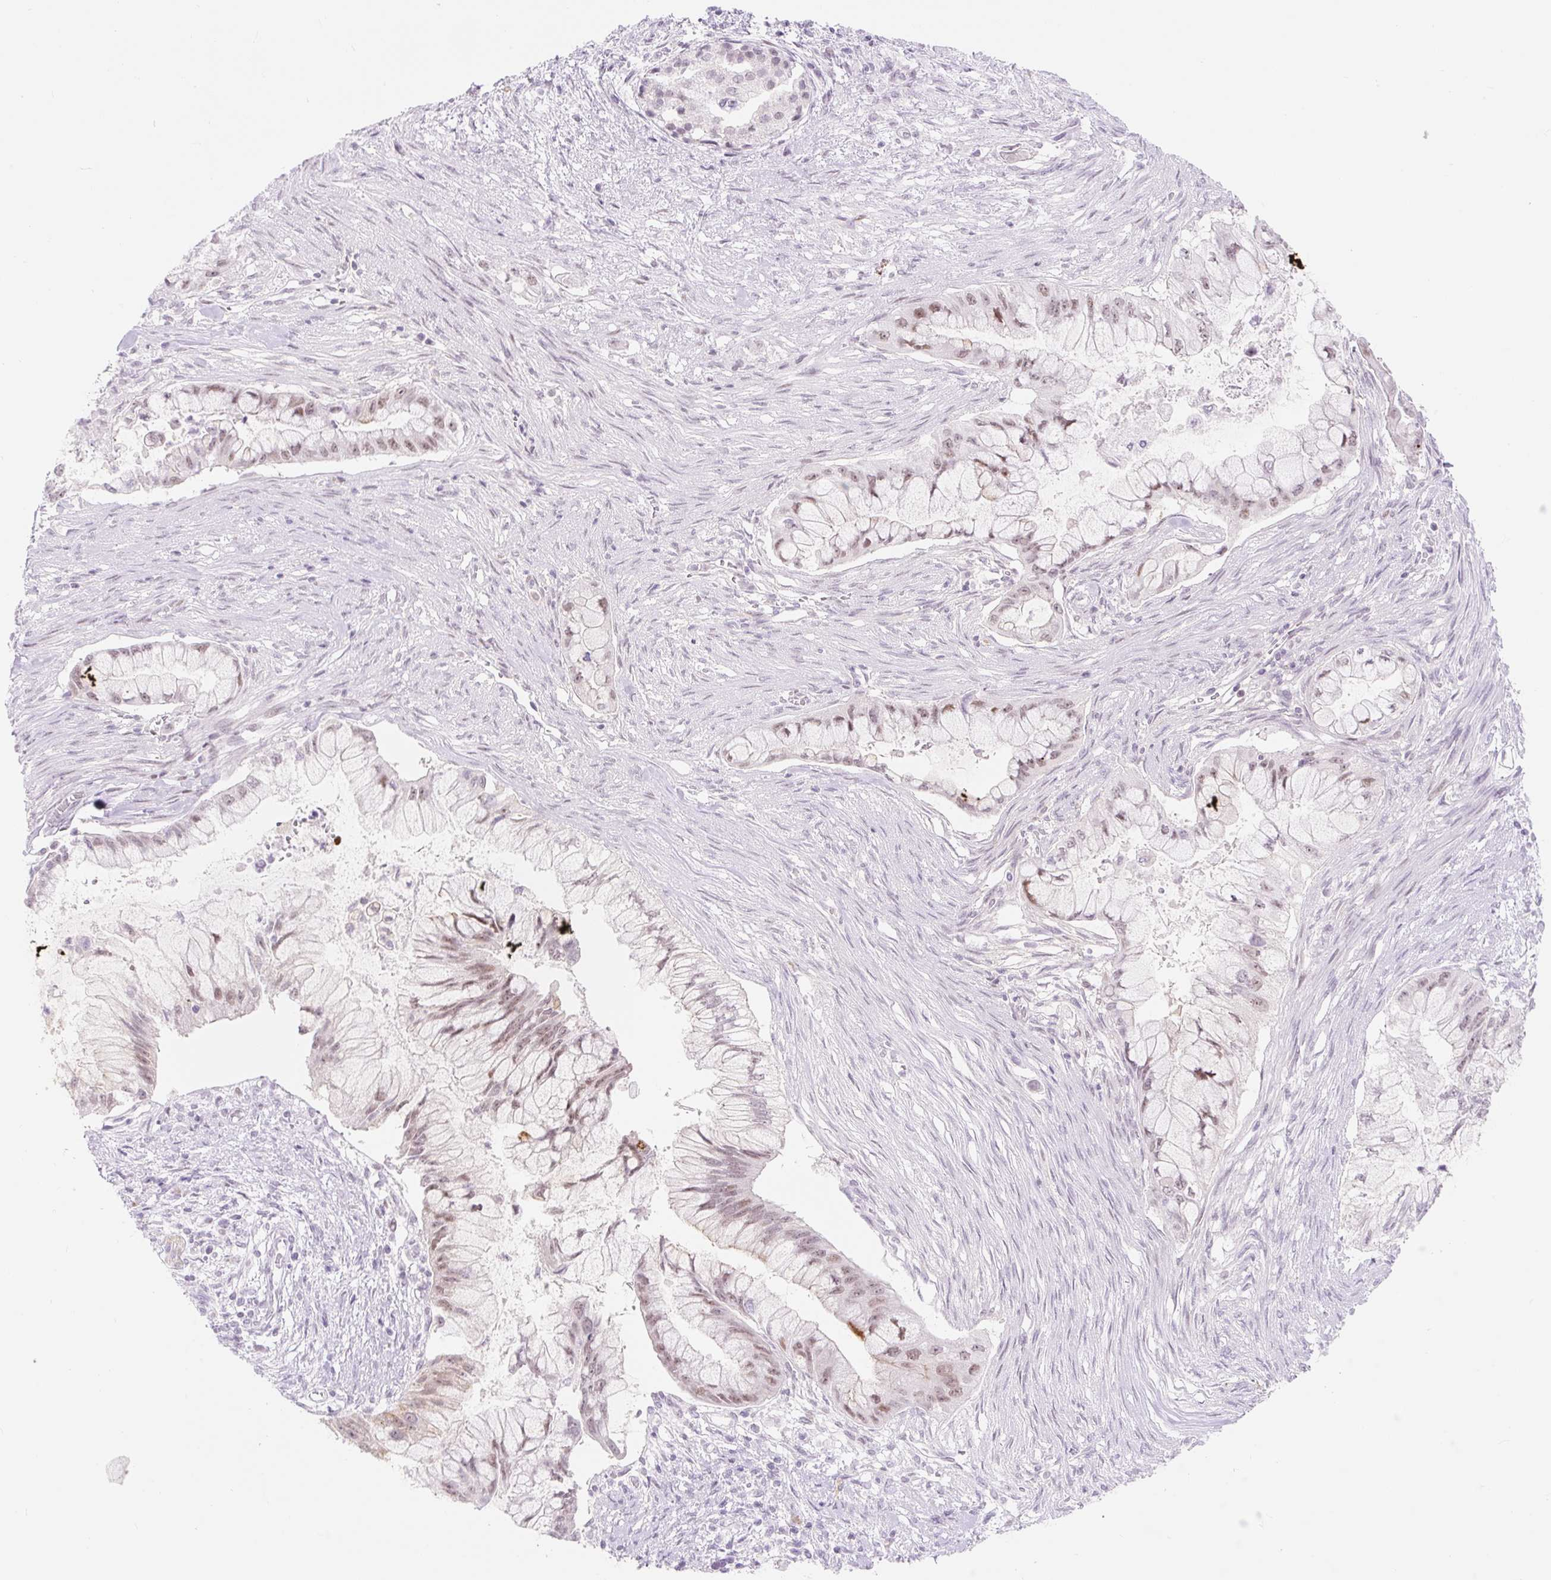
{"staining": {"intensity": "weak", "quantity": "25%-75%", "location": "nuclear"}, "tissue": "pancreatic cancer", "cell_type": "Tumor cells", "image_type": "cancer", "snomed": [{"axis": "morphology", "description": "Adenocarcinoma, NOS"}, {"axis": "topography", "description": "Pancreas"}], "caption": "This micrograph demonstrates IHC staining of pancreatic cancer, with low weak nuclear expression in approximately 25%-75% of tumor cells.", "gene": "H2BW1", "patient": {"sex": "male", "age": 48}}